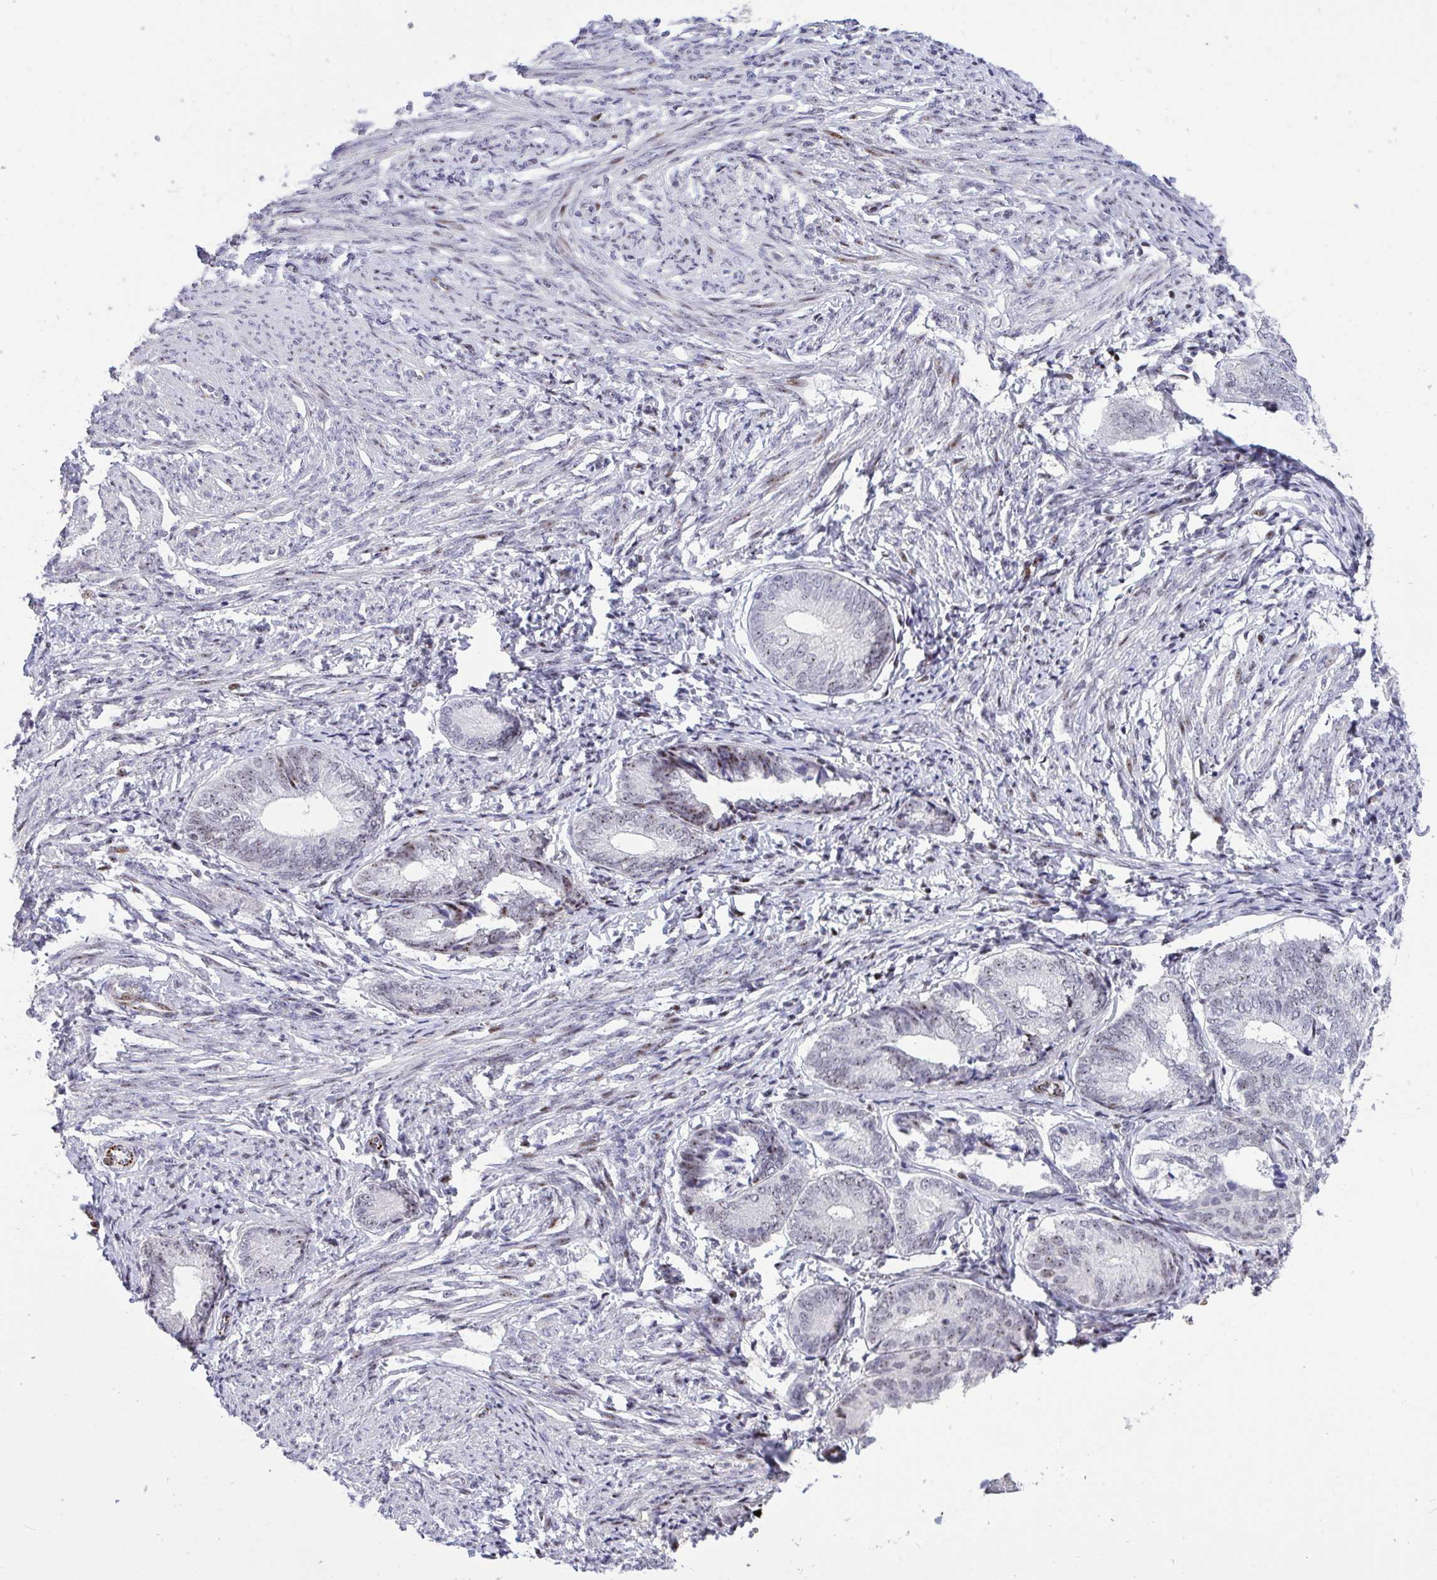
{"staining": {"intensity": "weak", "quantity": "<25%", "location": "nuclear"}, "tissue": "endometrial cancer", "cell_type": "Tumor cells", "image_type": "cancer", "snomed": [{"axis": "morphology", "description": "Adenocarcinoma, NOS"}, {"axis": "topography", "description": "Endometrium"}], "caption": "Endometrial cancer was stained to show a protein in brown. There is no significant staining in tumor cells.", "gene": "PLPPR3", "patient": {"sex": "female", "age": 87}}